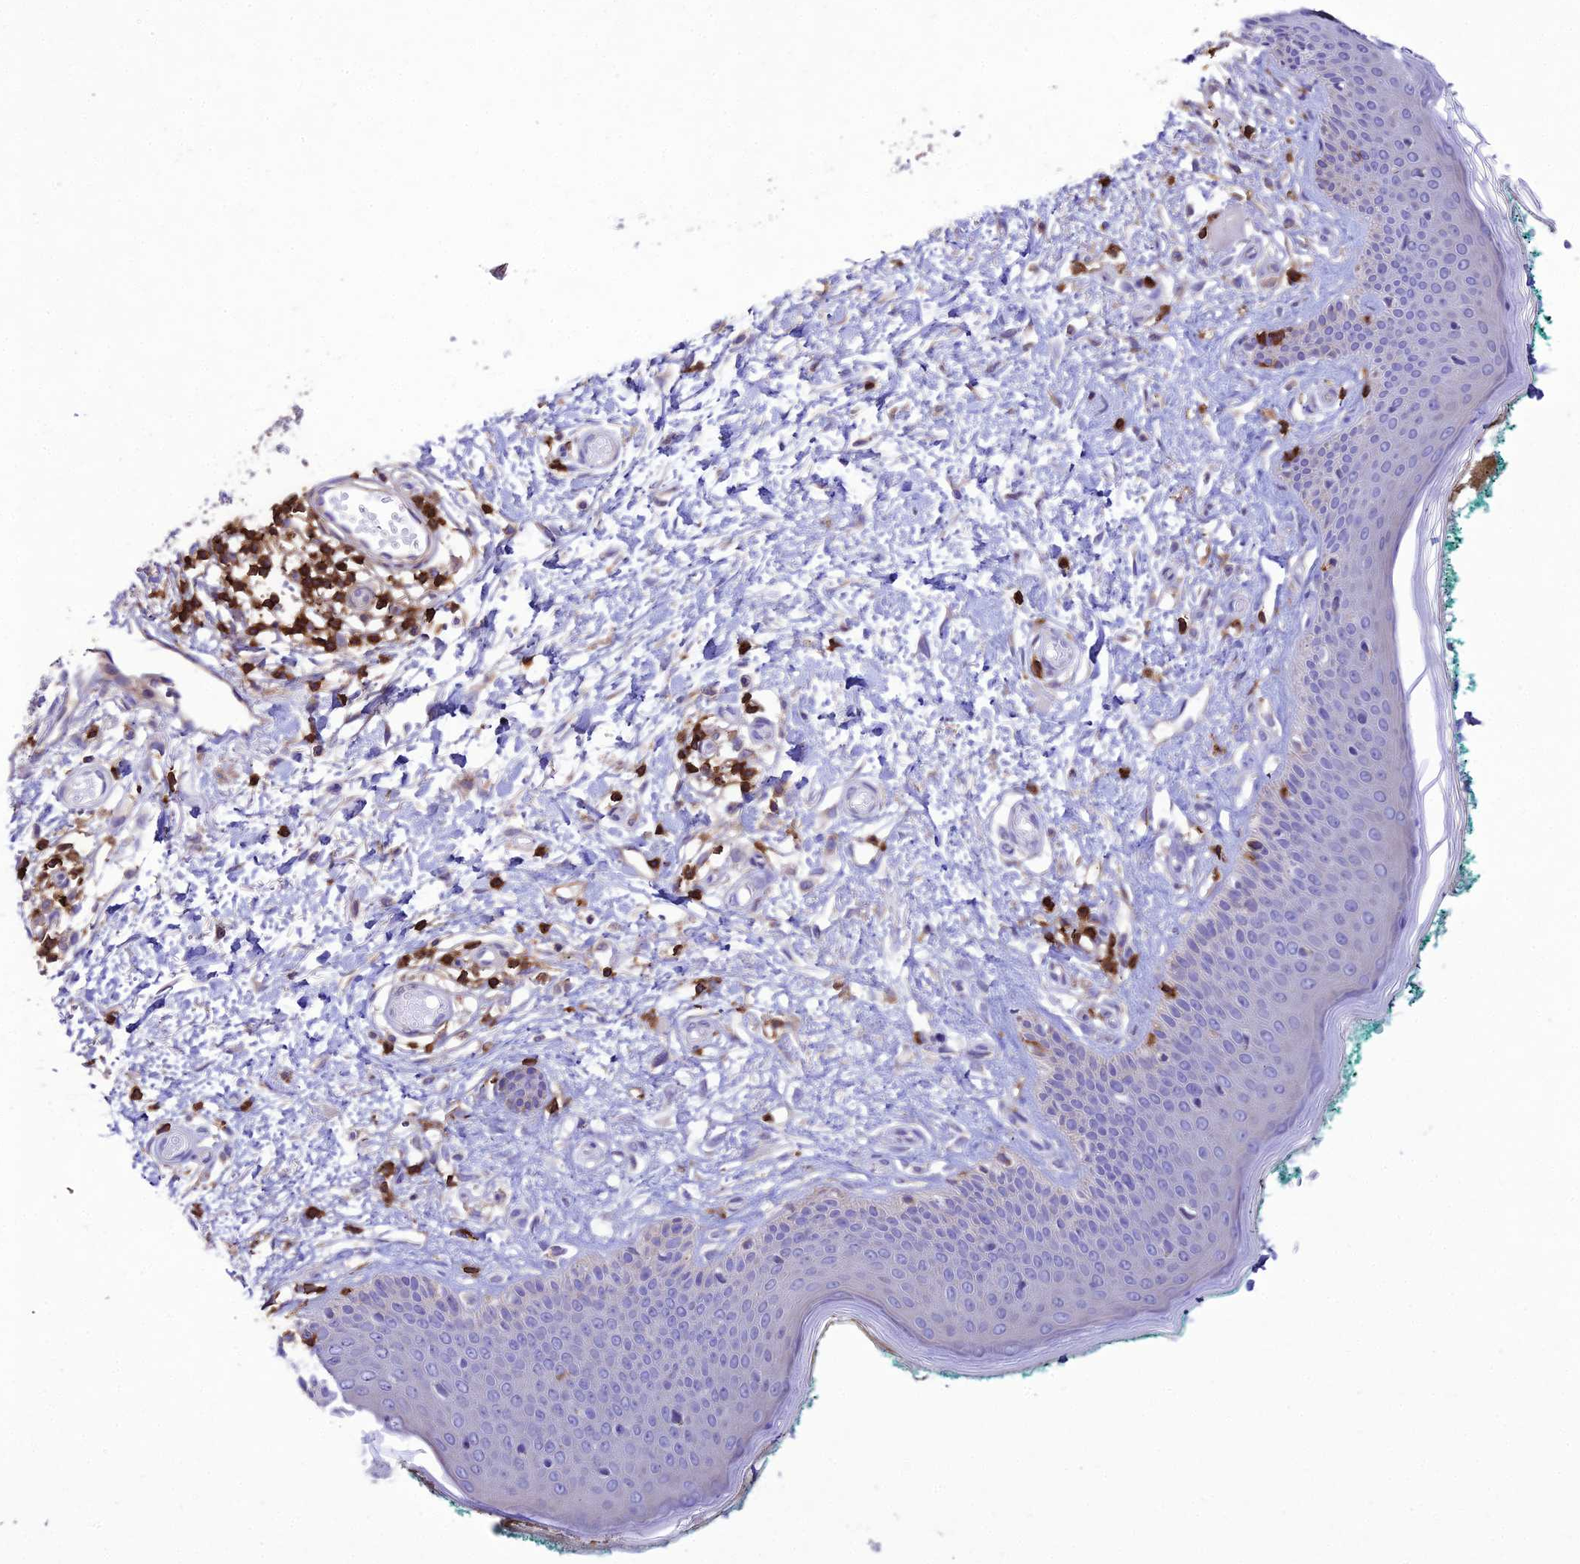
{"staining": {"intensity": "negative", "quantity": "none", "location": "none"}, "tissue": "skin", "cell_type": "Fibroblasts", "image_type": "normal", "snomed": [{"axis": "morphology", "description": "Normal tissue, NOS"}, {"axis": "morphology", "description": "Malignant melanoma, NOS"}, {"axis": "topography", "description": "Skin"}], "caption": "An image of human skin is negative for staining in fibroblasts.", "gene": "PTPRCAP", "patient": {"sex": "male", "age": 62}}